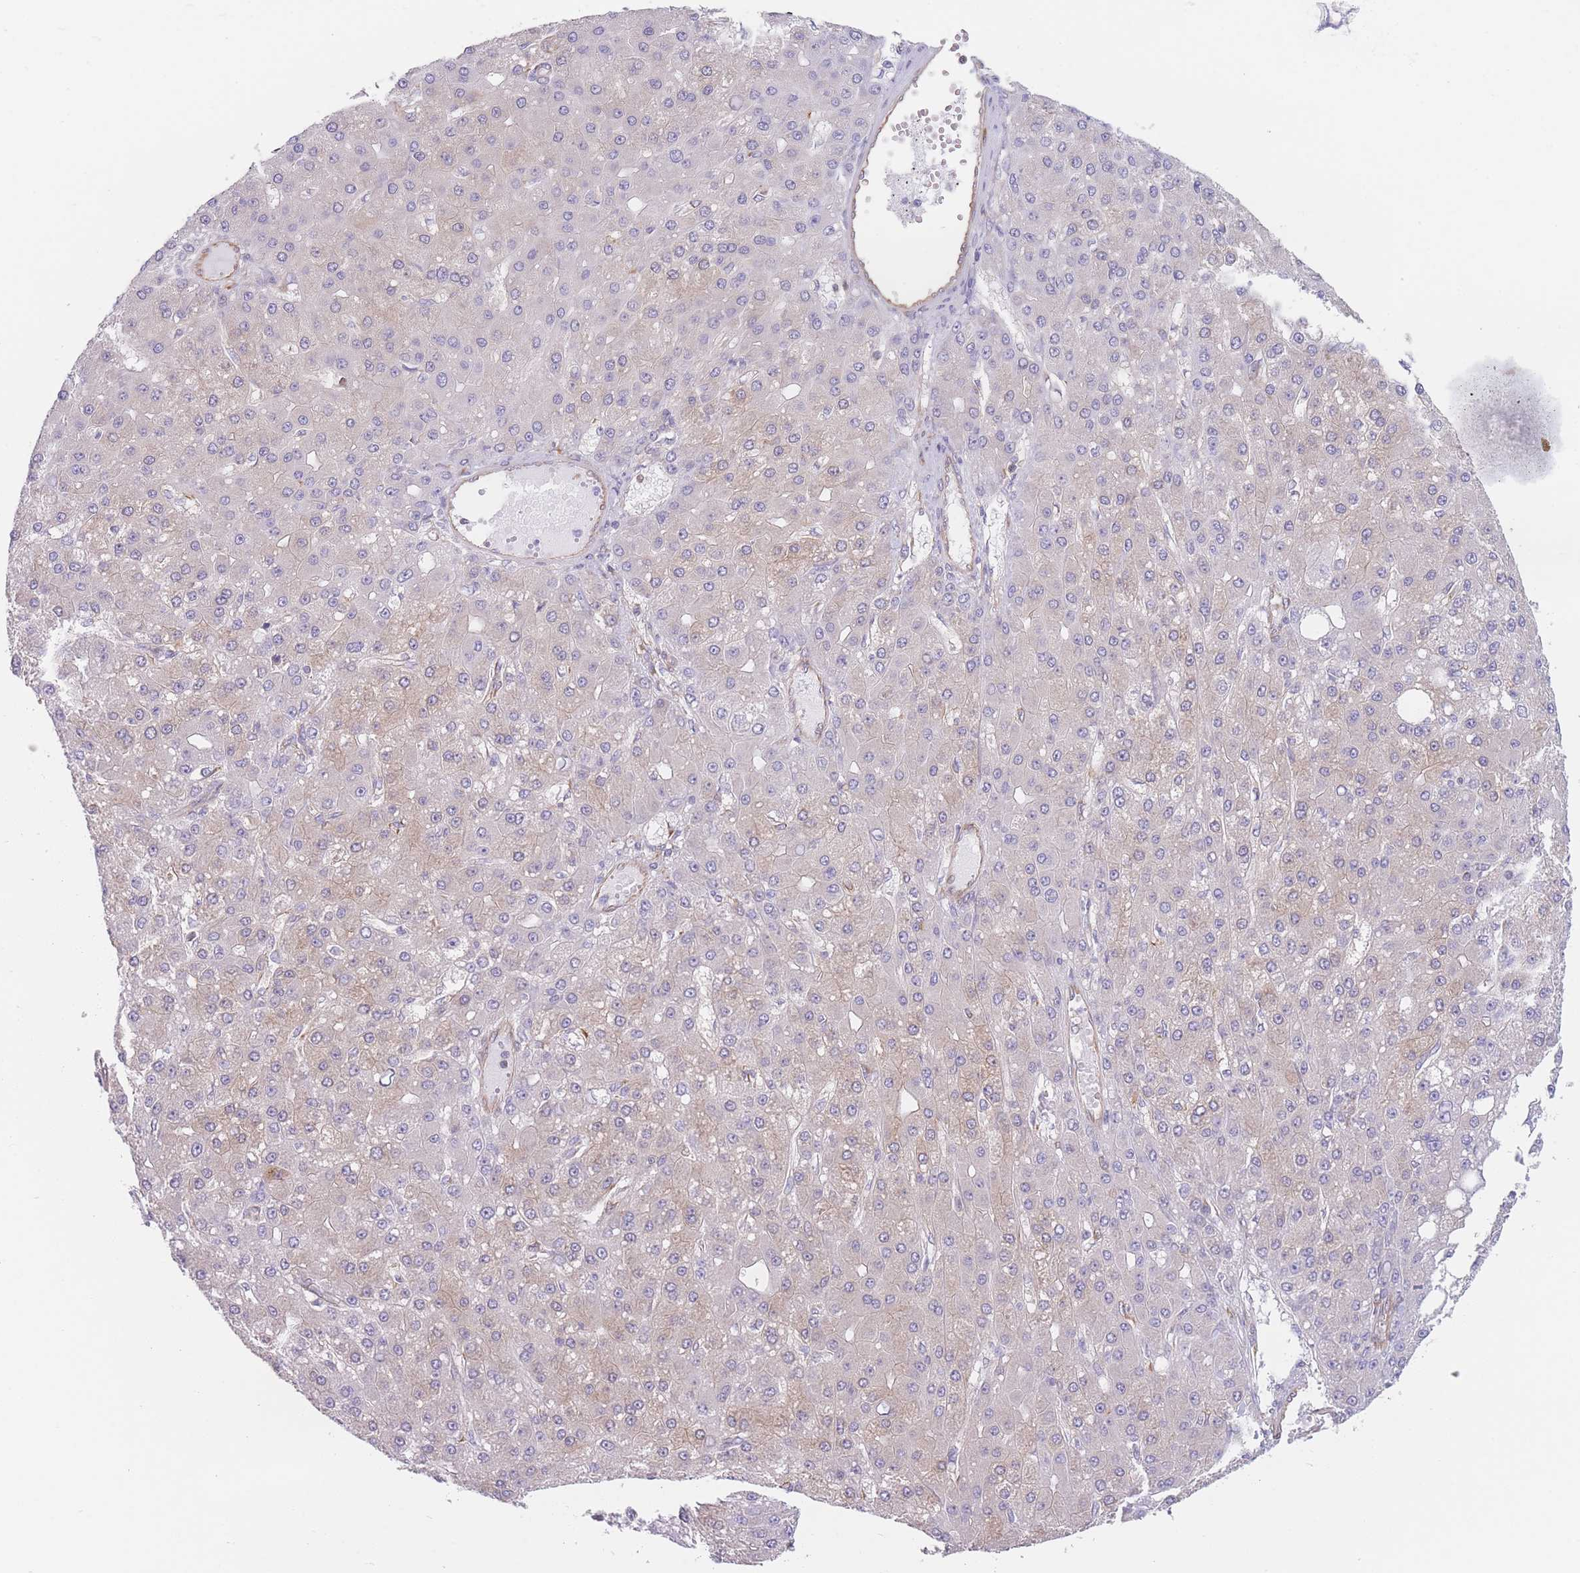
{"staining": {"intensity": "weak", "quantity": "<25%", "location": "cytoplasmic/membranous"}, "tissue": "liver cancer", "cell_type": "Tumor cells", "image_type": "cancer", "snomed": [{"axis": "morphology", "description": "Carcinoma, Hepatocellular, NOS"}, {"axis": "topography", "description": "Liver"}], "caption": "Human liver cancer stained for a protein using IHC reveals no staining in tumor cells.", "gene": "AK9", "patient": {"sex": "male", "age": 67}}